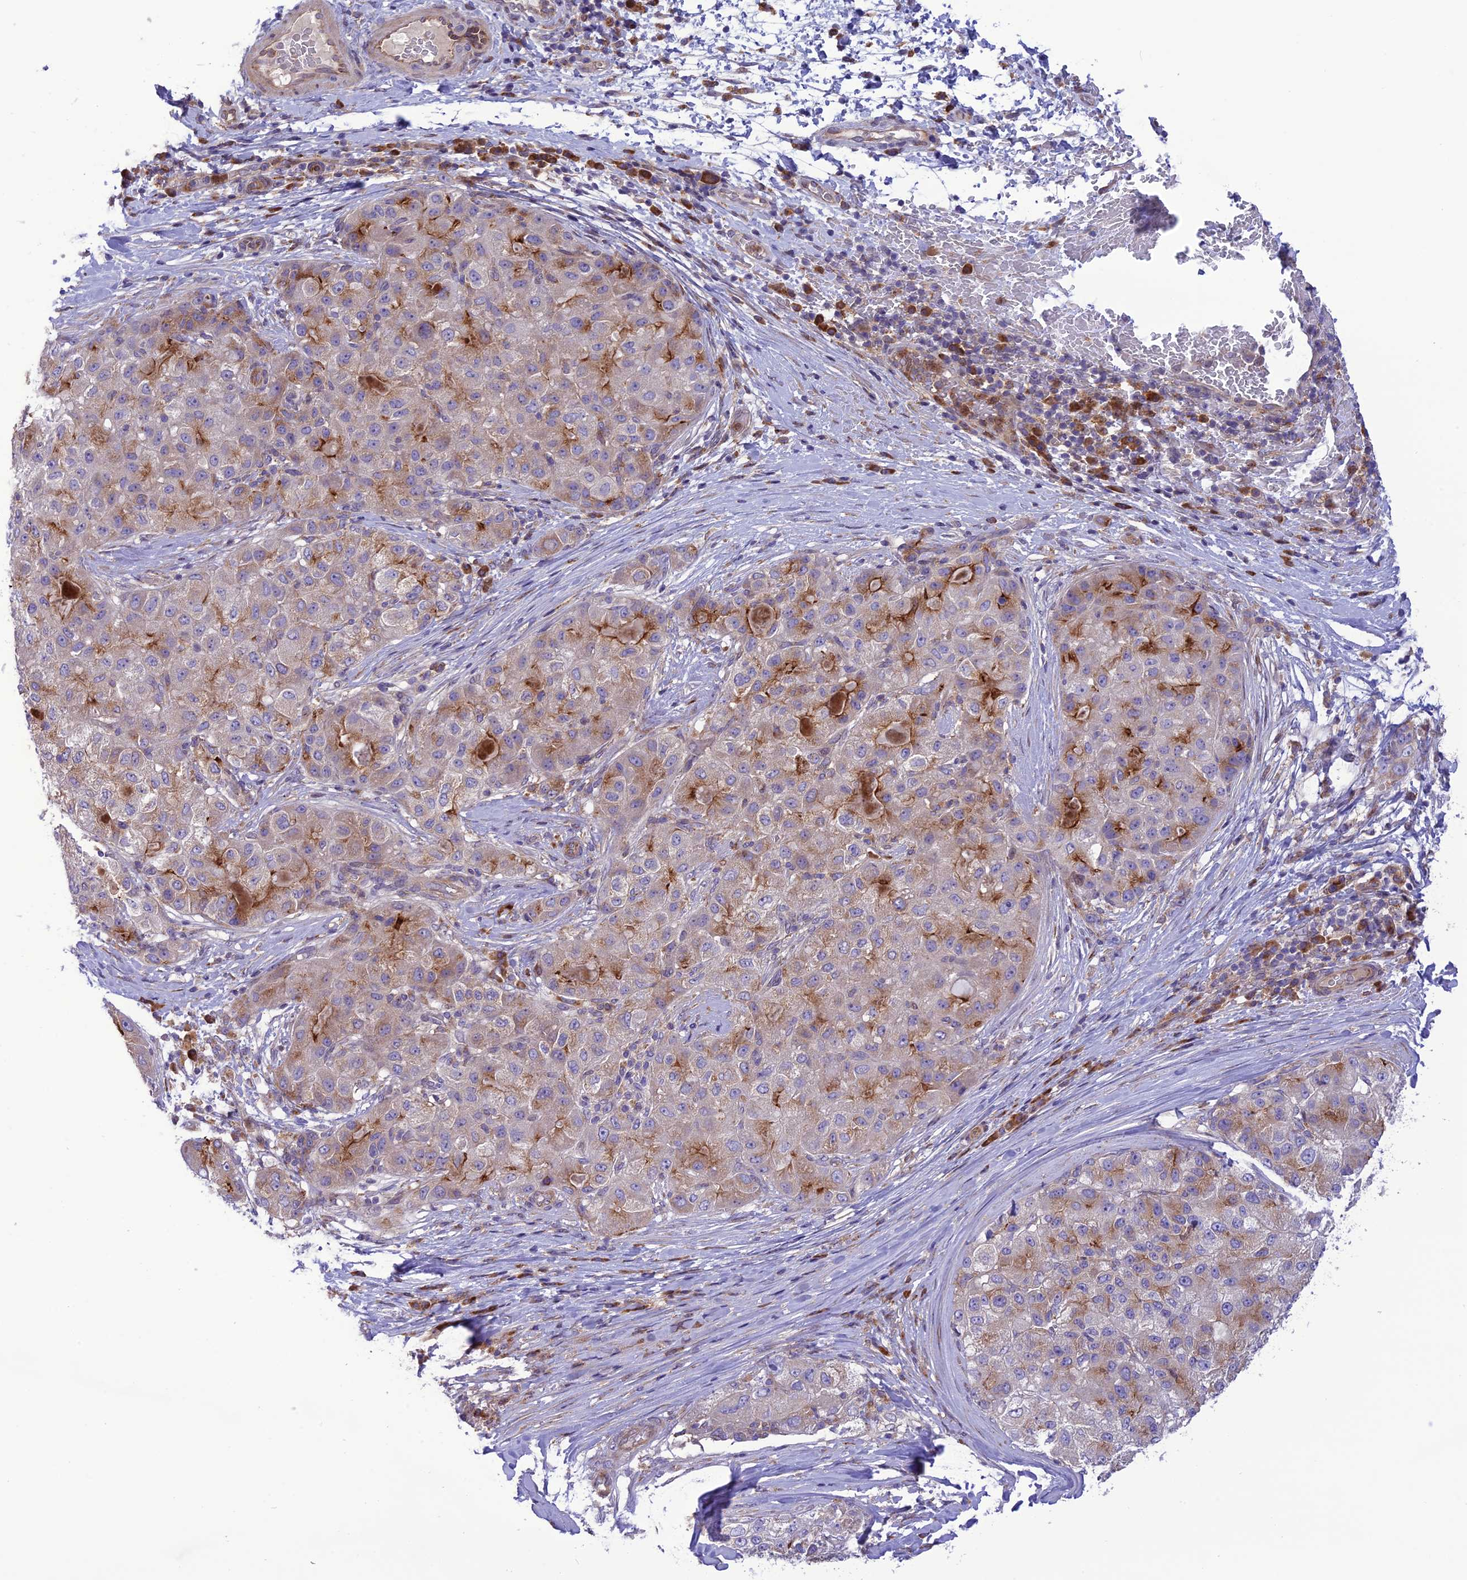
{"staining": {"intensity": "moderate", "quantity": "<25%", "location": "cytoplasmic/membranous"}, "tissue": "liver cancer", "cell_type": "Tumor cells", "image_type": "cancer", "snomed": [{"axis": "morphology", "description": "Carcinoma, Hepatocellular, NOS"}, {"axis": "topography", "description": "Liver"}], "caption": "Immunohistochemical staining of human liver cancer (hepatocellular carcinoma) displays moderate cytoplasmic/membranous protein expression in approximately <25% of tumor cells.", "gene": "JMY", "patient": {"sex": "male", "age": 80}}